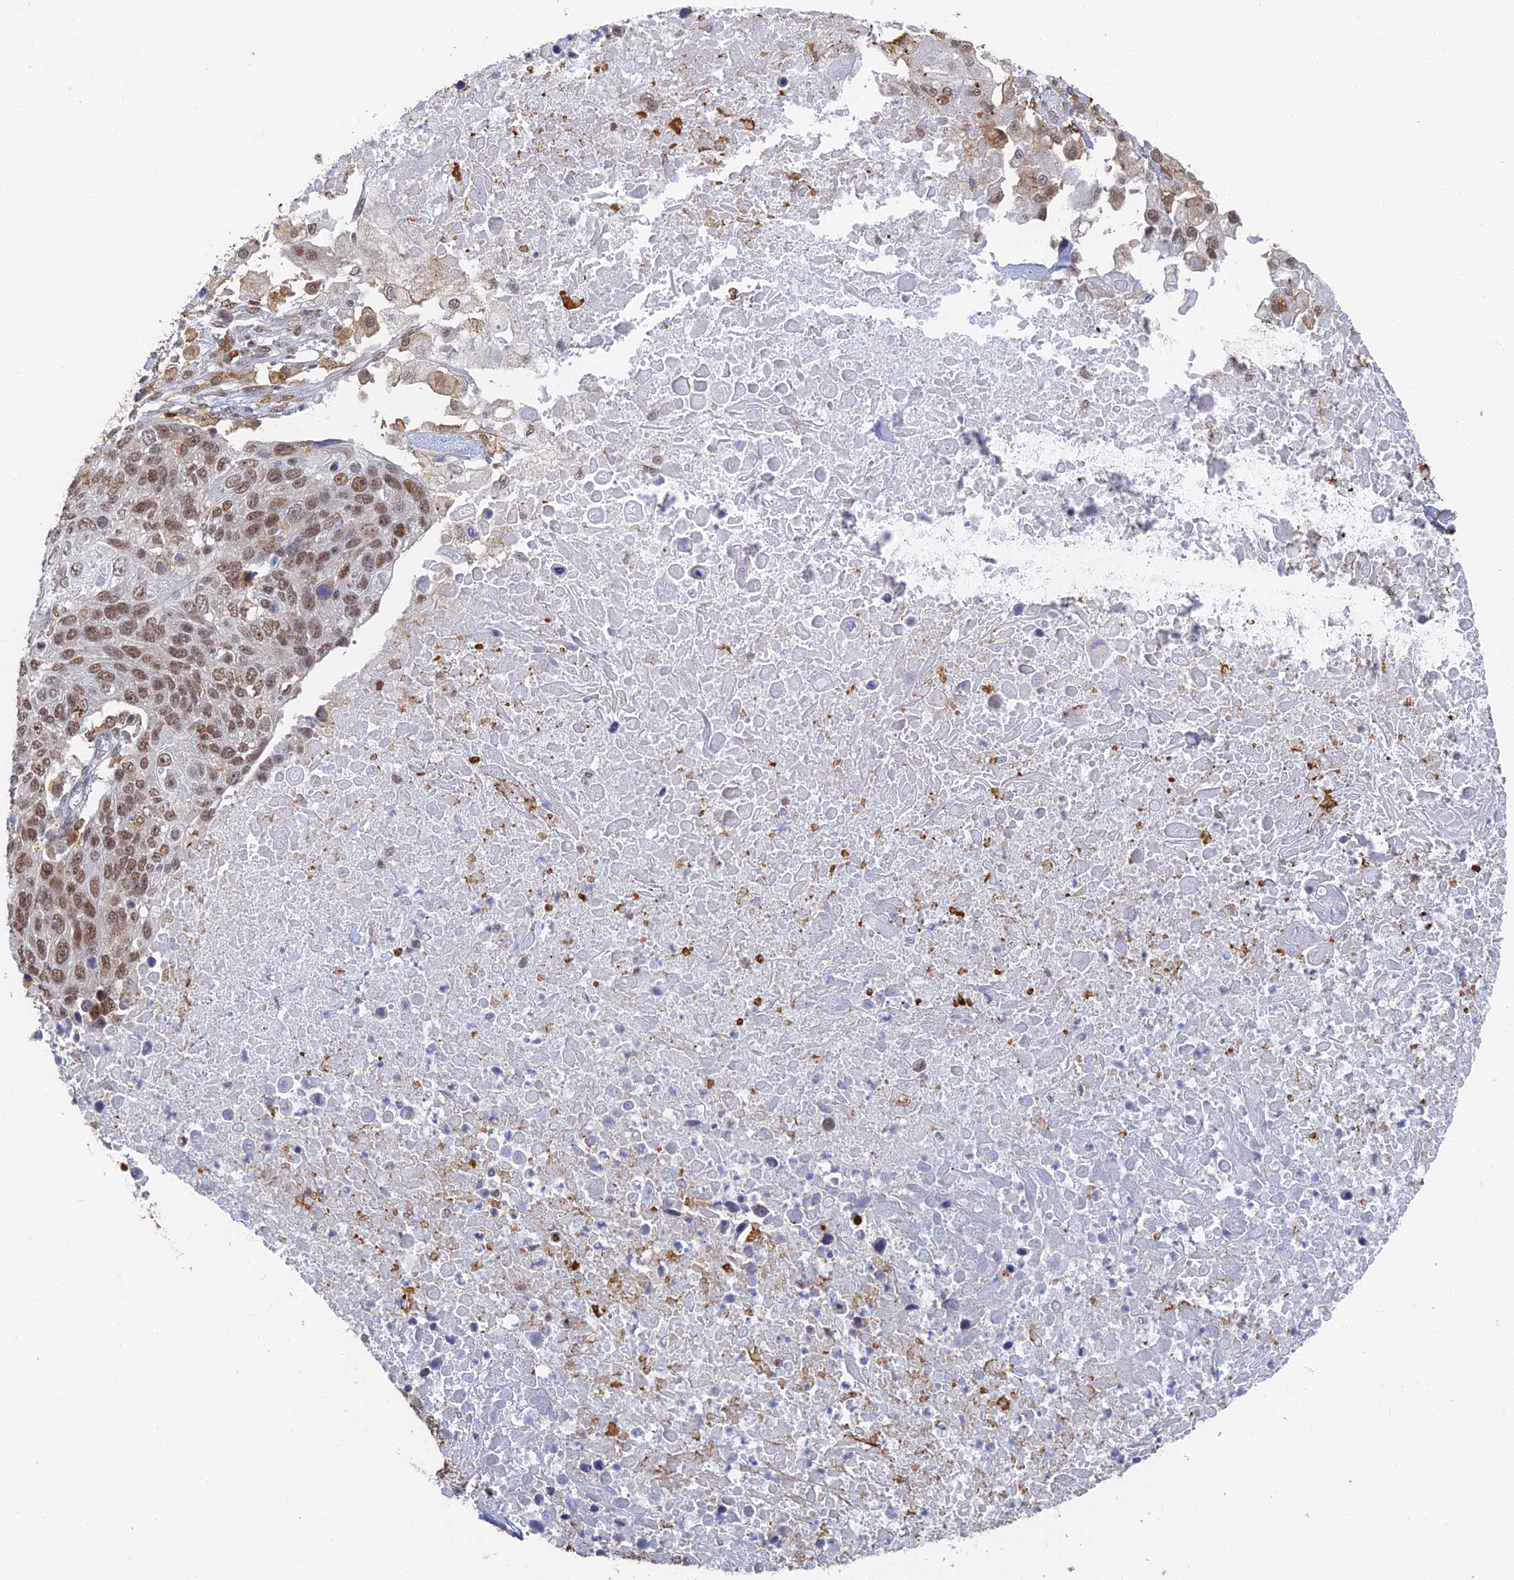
{"staining": {"intensity": "moderate", "quantity": ">75%", "location": "nuclear"}, "tissue": "lung cancer", "cell_type": "Tumor cells", "image_type": "cancer", "snomed": [{"axis": "morphology", "description": "Normal tissue, NOS"}, {"axis": "morphology", "description": "Squamous cell carcinoma, NOS"}, {"axis": "topography", "description": "Lymph node"}, {"axis": "topography", "description": "Lung"}], "caption": "Protein expression analysis of human squamous cell carcinoma (lung) reveals moderate nuclear positivity in approximately >75% of tumor cells. The staining was performed using DAB, with brown indicating positive protein expression. Nuclei are stained blue with hematoxylin.", "gene": "GPATCH1", "patient": {"sex": "male", "age": 66}}